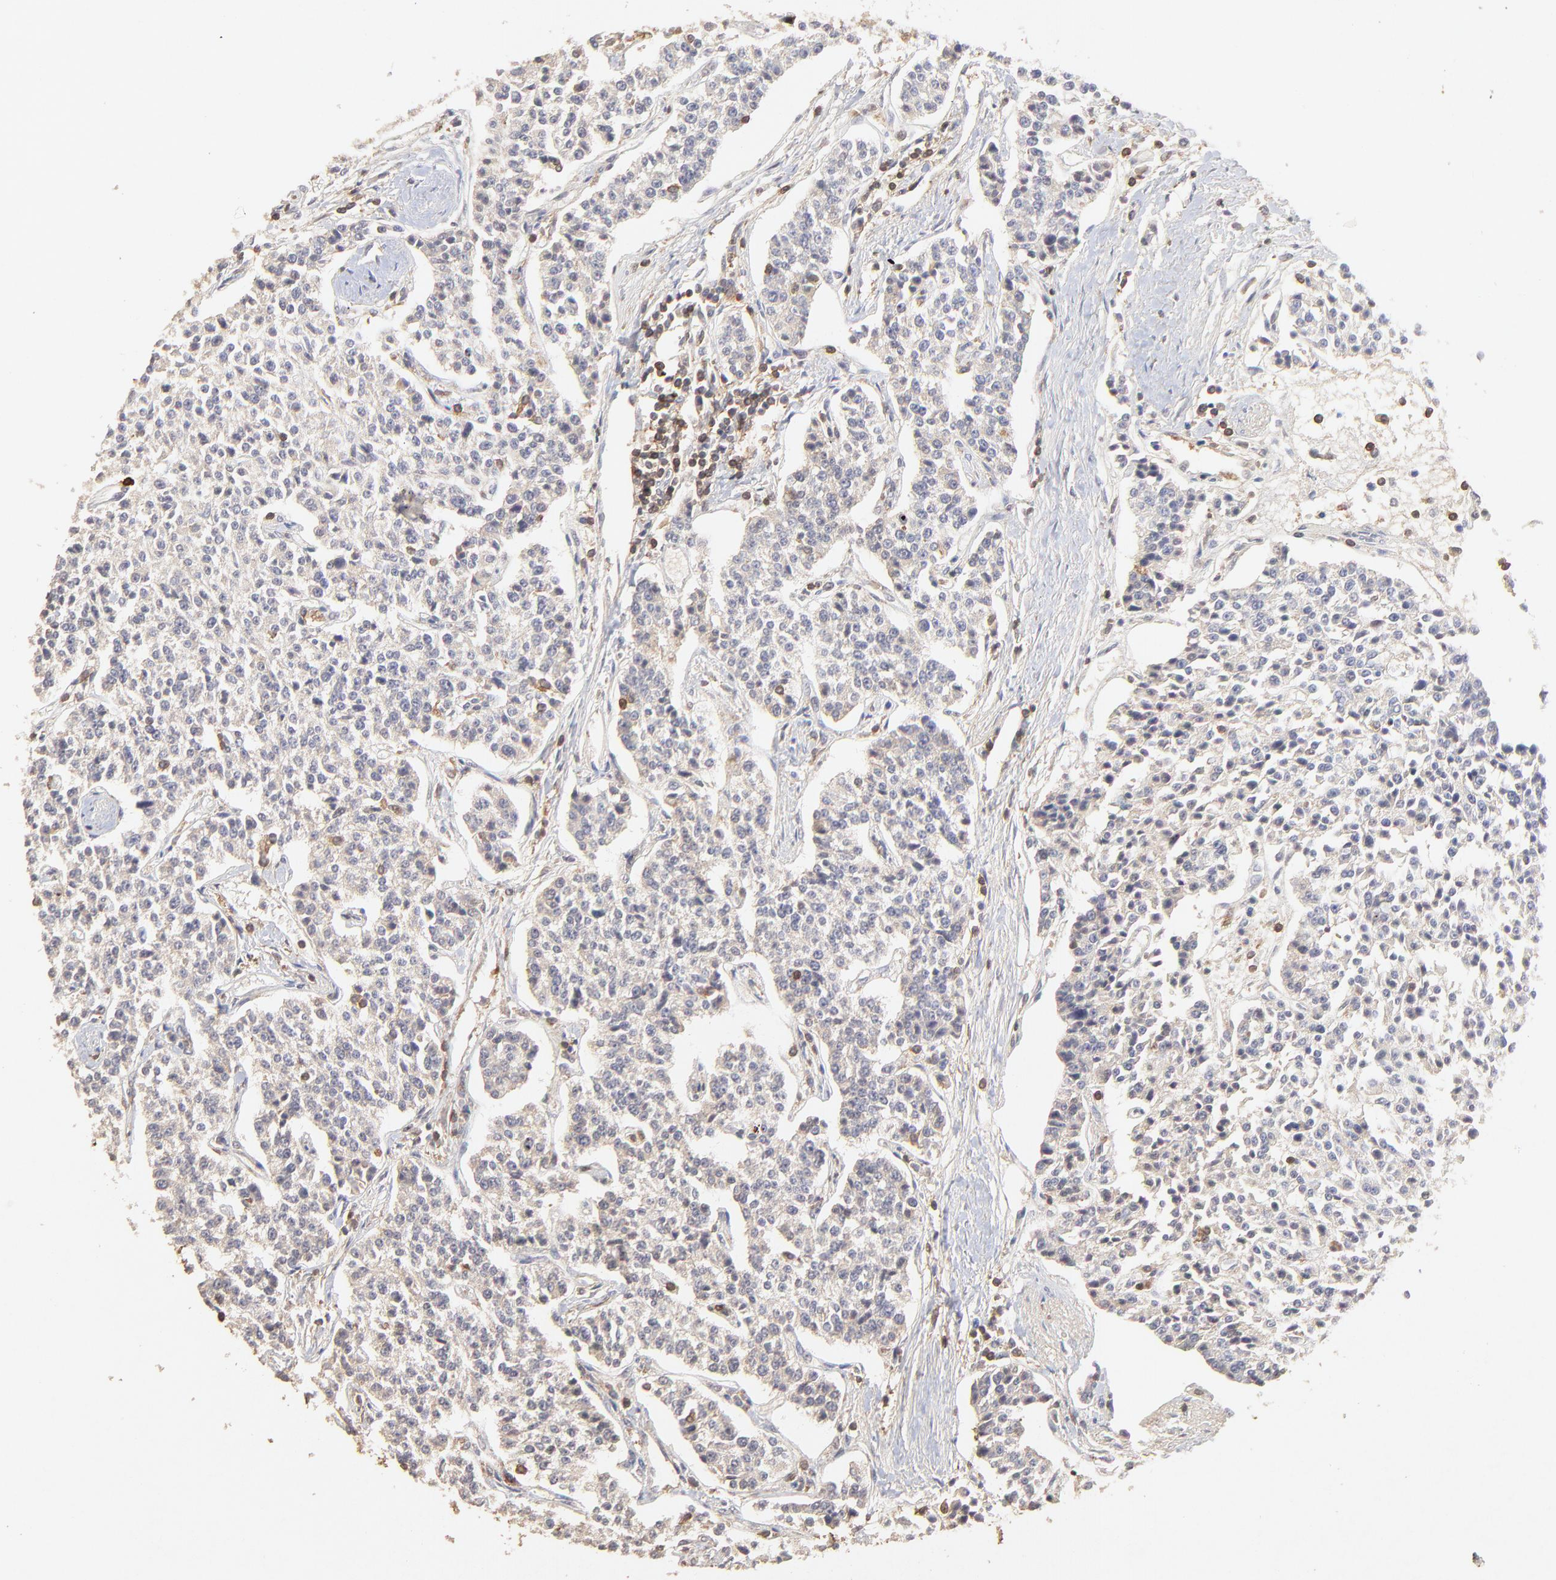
{"staining": {"intensity": "moderate", "quantity": ">75%", "location": "cytoplasmic/membranous"}, "tissue": "carcinoid", "cell_type": "Tumor cells", "image_type": "cancer", "snomed": [{"axis": "morphology", "description": "Carcinoid, malignant, NOS"}, {"axis": "topography", "description": "Stomach"}], "caption": "An immunohistochemistry micrograph of tumor tissue is shown. Protein staining in brown highlights moderate cytoplasmic/membranous positivity in carcinoid within tumor cells.", "gene": "STON2", "patient": {"sex": "female", "age": 76}}